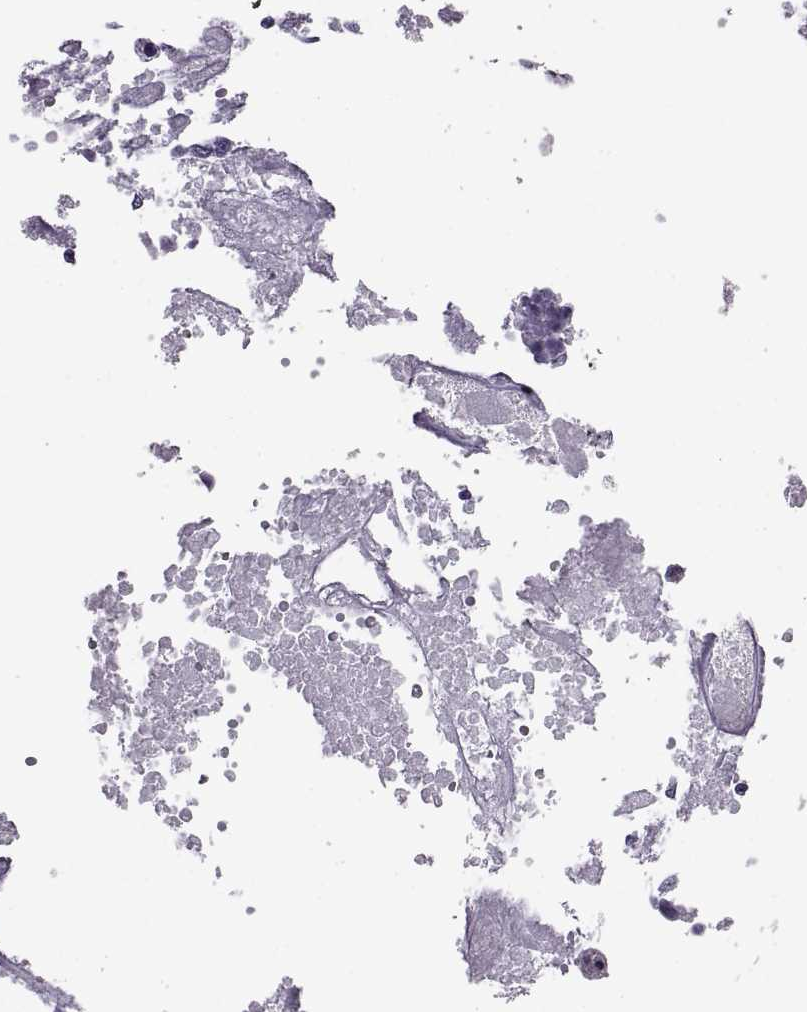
{"staining": {"intensity": "negative", "quantity": "none", "location": "none"}, "tissue": "ovarian cancer", "cell_type": "Tumor cells", "image_type": "cancer", "snomed": [{"axis": "morphology", "description": "Carcinoma, endometroid"}, {"axis": "topography", "description": "Ovary"}], "caption": "DAB immunohistochemical staining of human ovarian cancer displays no significant positivity in tumor cells. The staining is performed using DAB (3,3'-diaminobenzidine) brown chromogen with nuclei counter-stained in using hematoxylin.", "gene": "SLC28A2", "patient": {"sex": "female", "age": 58}}